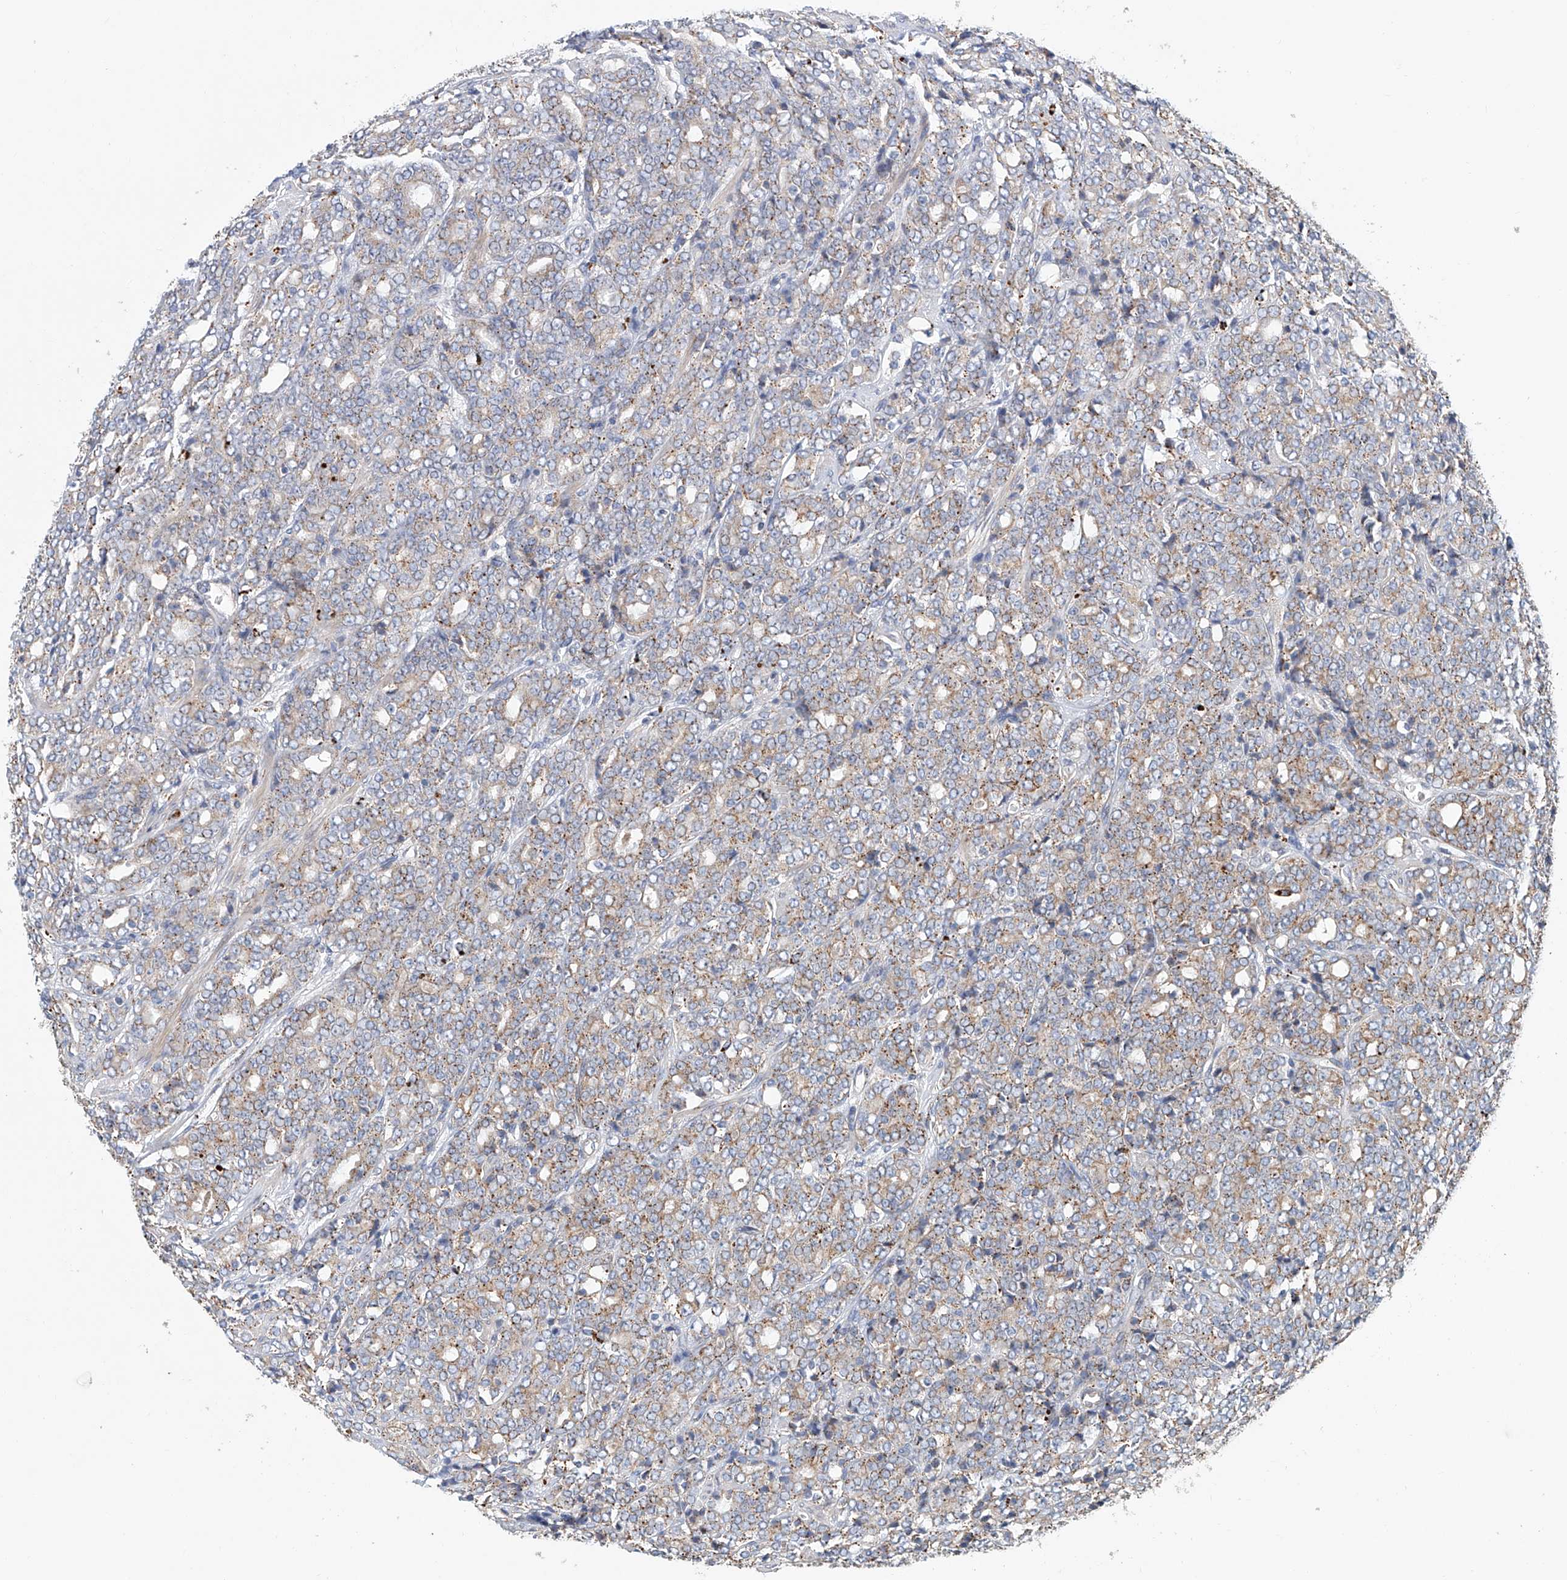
{"staining": {"intensity": "moderate", "quantity": "25%-75%", "location": "cytoplasmic/membranous"}, "tissue": "prostate cancer", "cell_type": "Tumor cells", "image_type": "cancer", "snomed": [{"axis": "morphology", "description": "Adenocarcinoma, High grade"}, {"axis": "topography", "description": "Prostate"}], "caption": "Prostate cancer (adenocarcinoma (high-grade)) was stained to show a protein in brown. There is medium levels of moderate cytoplasmic/membranous staining in approximately 25%-75% of tumor cells.", "gene": "HGSNAT", "patient": {"sex": "male", "age": 62}}